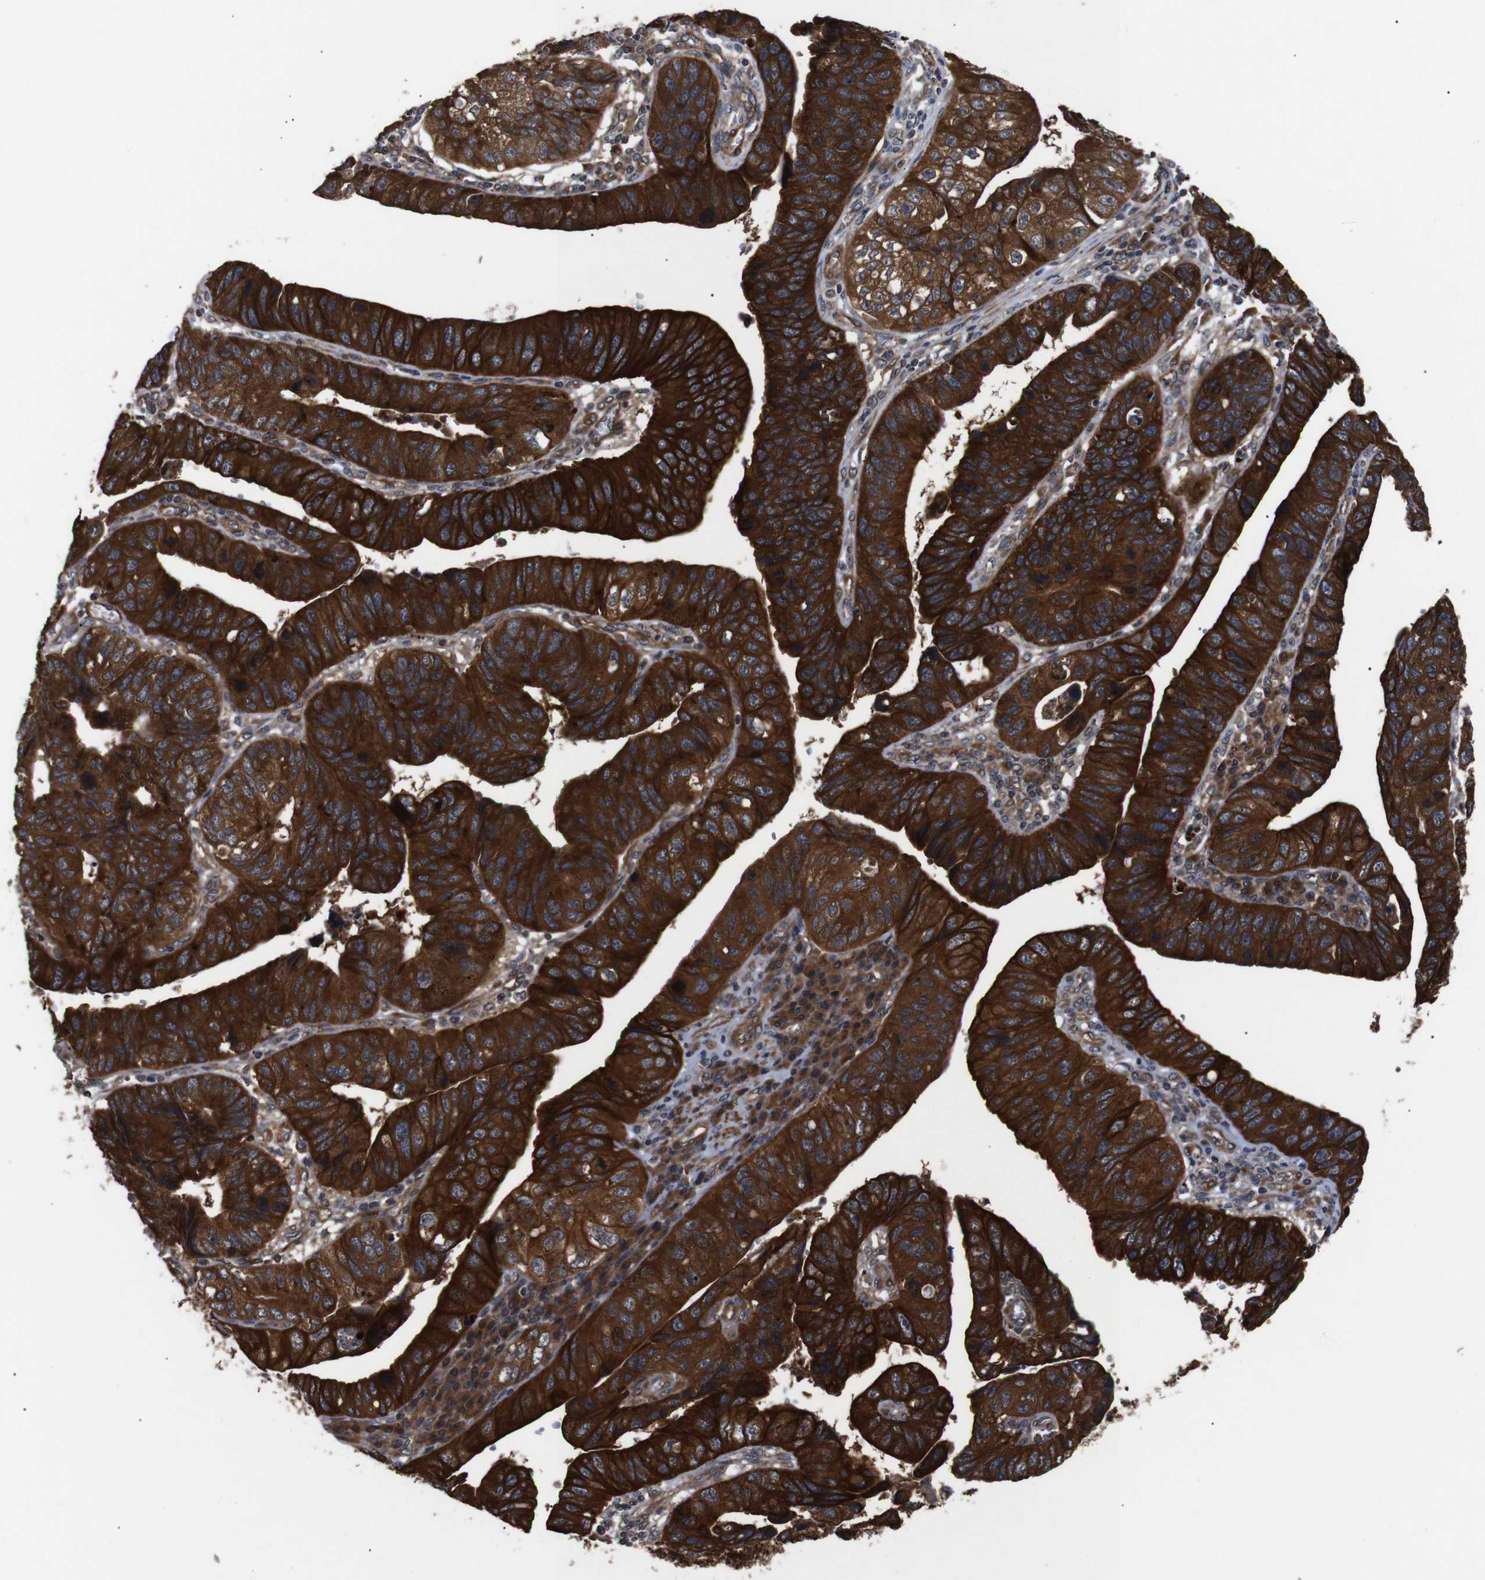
{"staining": {"intensity": "strong", "quantity": ">75%", "location": "cytoplasmic/membranous"}, "tissue": "stomach cancer", "cell_type": "Tumor cells", "image_type": "cancer", "snomed": [{"axis": "morphology", "description": "Adenocarcinoma, NOS"}, {"axis": "topography", "description": "Stomach"}], "caption": "Tumor cells reveal high levels of strong cytoplasmic/membranous expression in approximately >75% of cells in stomach cancer. (Stains: DAB (3,3'-diaminobenzidine) in brown, nuclei in blue, Microscopy: brightfield microscopy at high magnification).", "gene": "PAWR", "patient": {"sex": "male", "age": 59}}